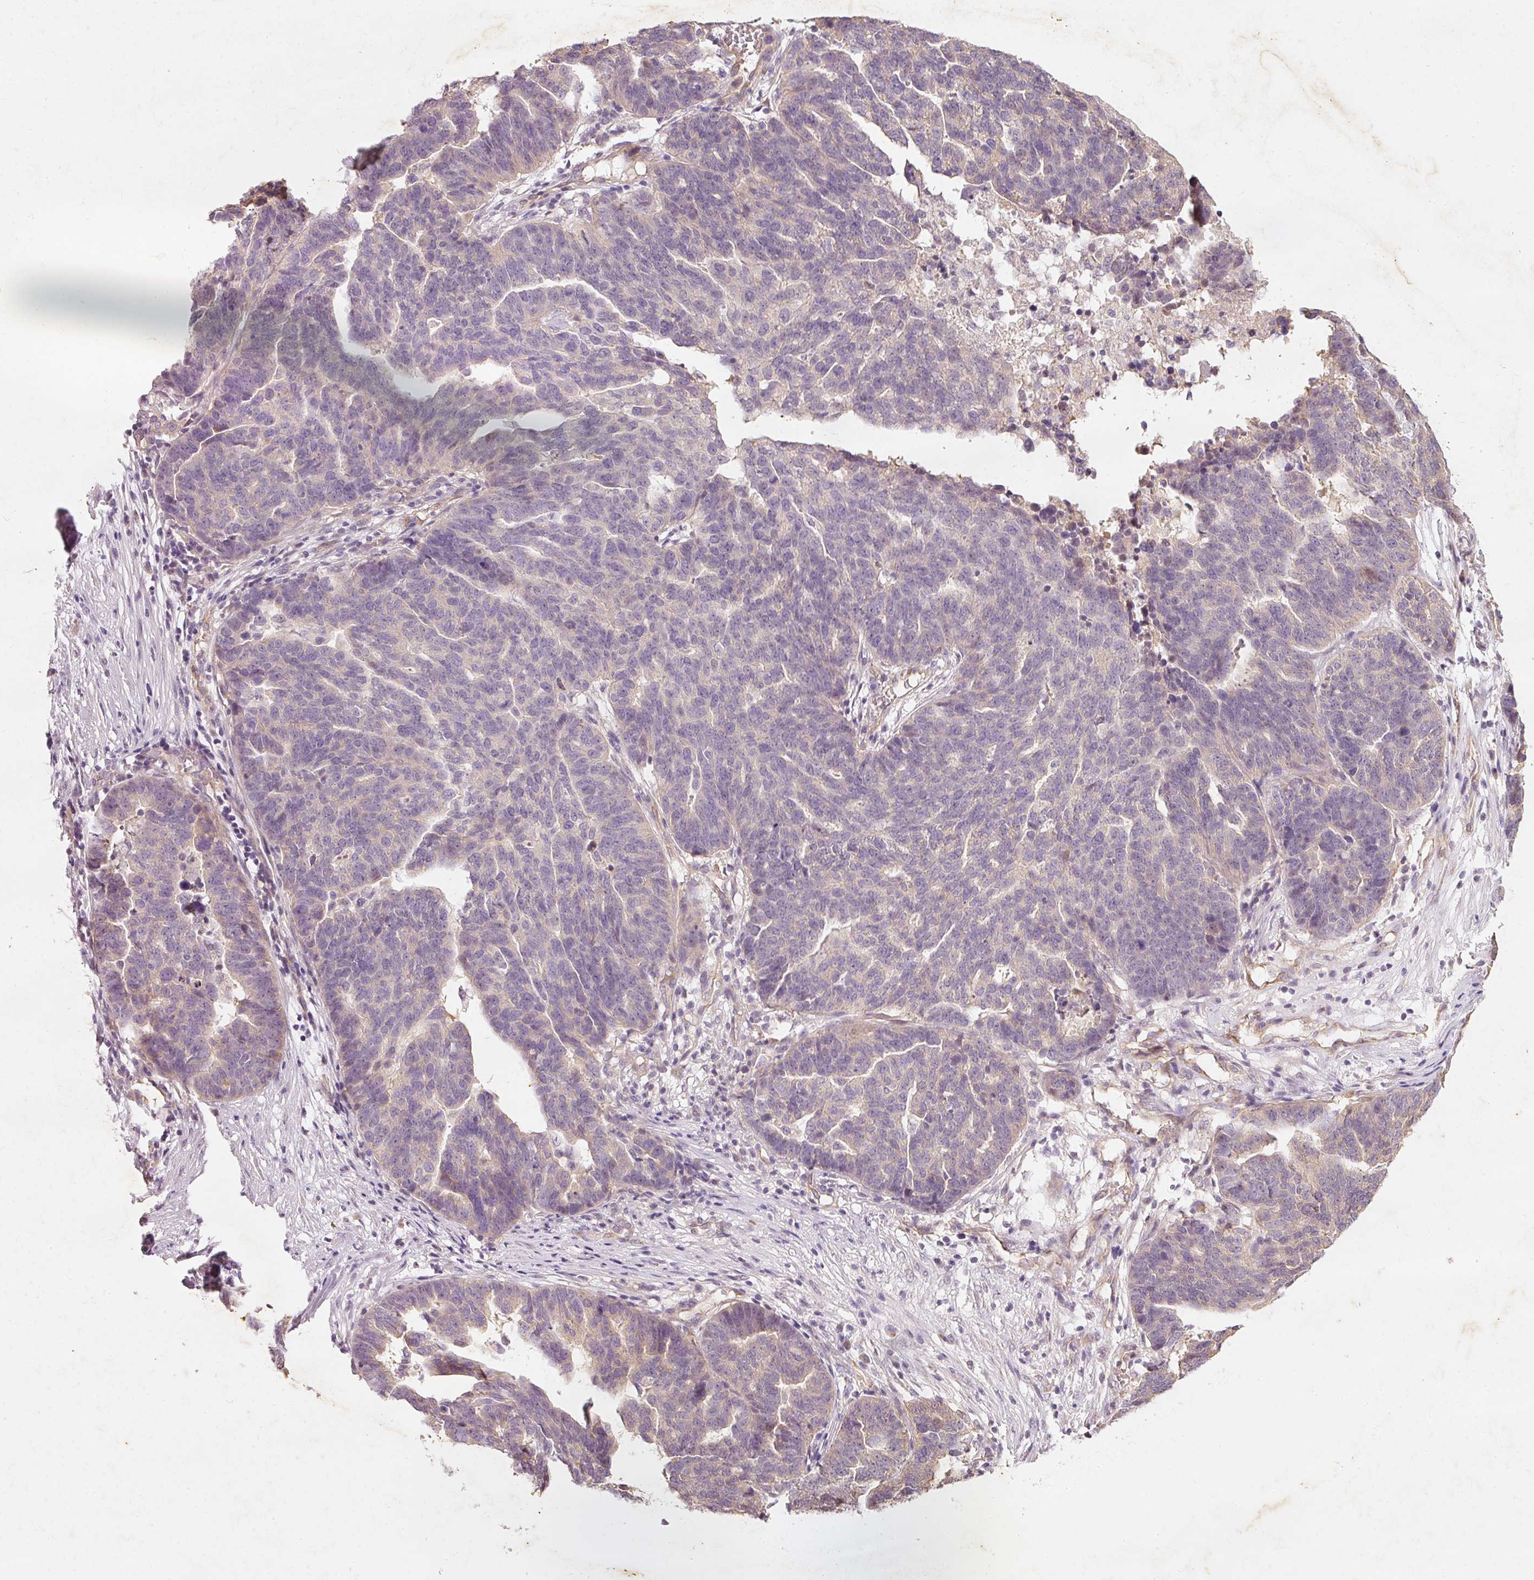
{"staining": {"intensity": "negative", "quantity": "none", "location": "none"}, "tissue": "ovarian cancer", "cell_type": "Tumor cells", "image_type": "cancer", "snomed": [{"axis": "morphology", "description": "Cystadenocarcinoma, serous, NOS"}, {"axis": "topography", "description": "Ovary"}], "caption": "A high-resolution photomicrograph shows immunohistochemistry (IHC) staining of serous cystadenocarcinoma (ovarian), which exhibits no significant positivity in tumor cells. (Brightfield microscopy of DAB (3,3'-diaminobenzidine) IHC at high magnification).", "gene": "RGL2", "patient": {"sex": "female", "age": 59}}